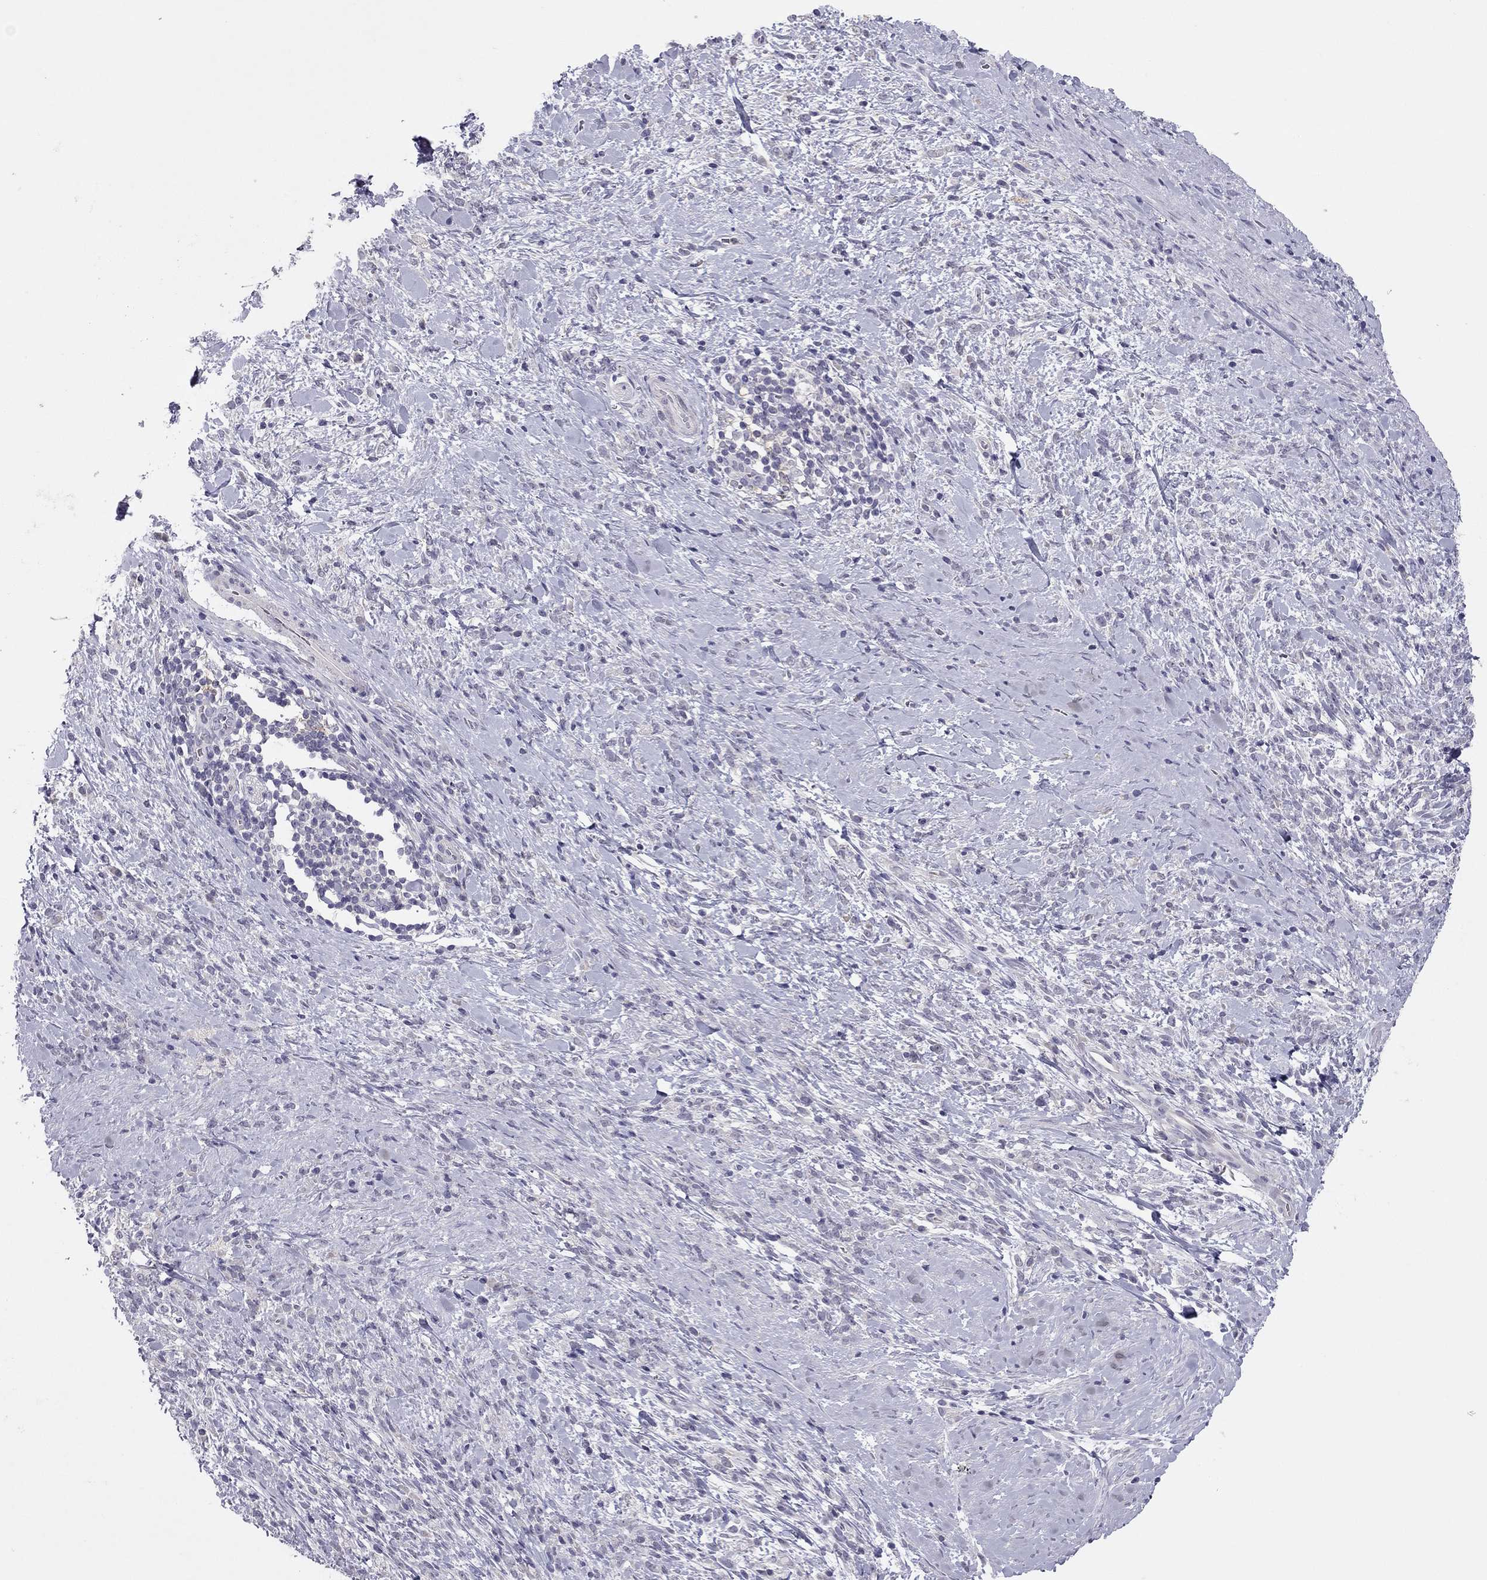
{"staining": {"intensity": "negative", "quantity": "none", "location": "none"}, "tissue": "stomach cancer", "cell_type": "Tumor cells", "image_type": "cancer", "snomed": [{"axis": "morphology", "description": "Adenocarcinoma, NOS"}, {"axis": "topography", "description": "Stomach"}], "caption": "The histopathology image exhibits no significant positivity in tumor cells of stomach cancer (adenocarcinoma).", "gene": "ADORA2A", "patient": {"sex": "female", "age": 57}}